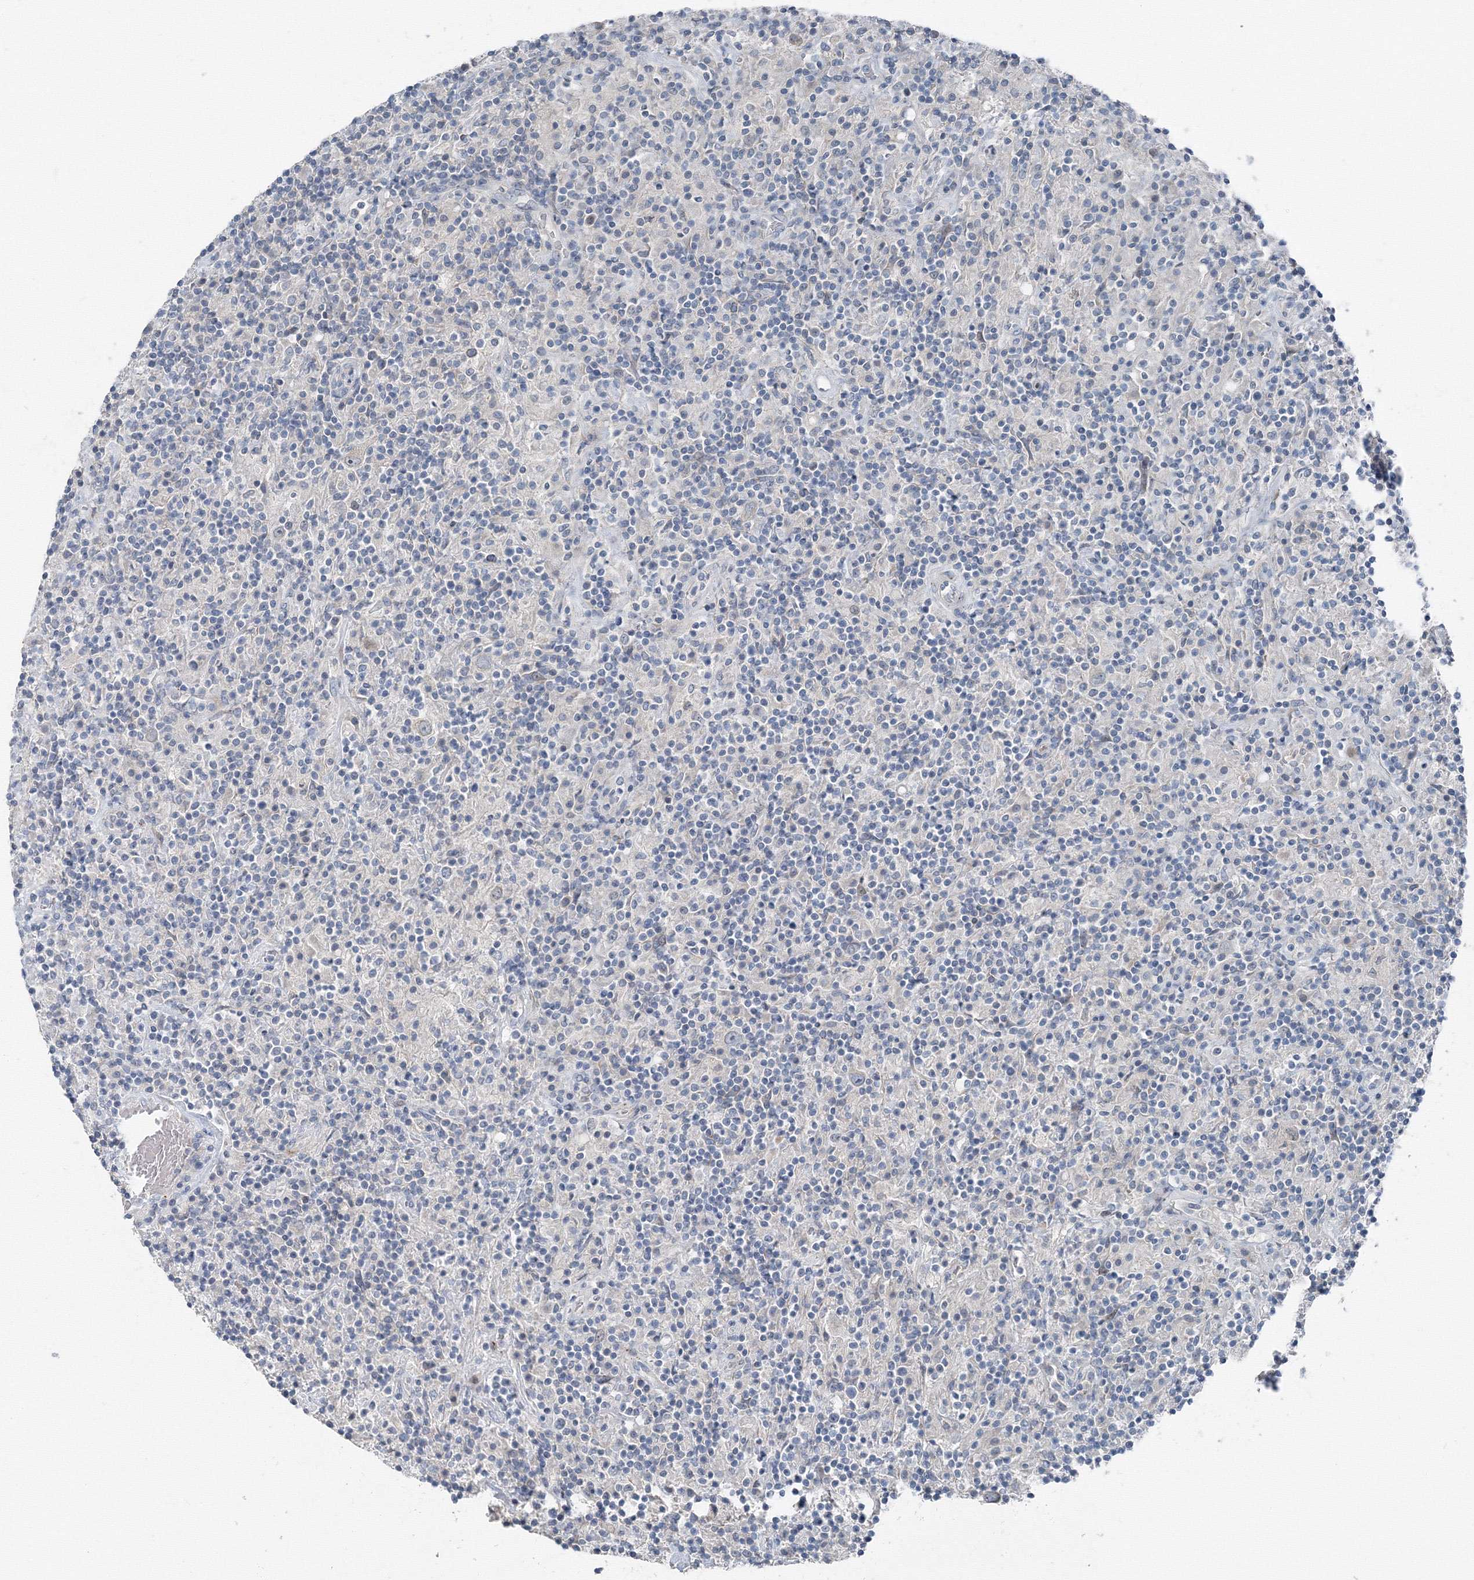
{"staining": {"intensity": "negative", "quantity": "none", "location": "none"}, "tissue": "lymphoma", "cell_type": "Tumor cells", "image_type": "cancer", "snomed": [{"axis": "morphology", "description": "Hodgkin's disease, NOS"}, {"axis": "topography", "description": "Lymph node"}], "caption": "There is no significant positivity in tumor cells of lymphoma.", "gene": "AASDH", "patient": {"sex": "male", "age": 70}}